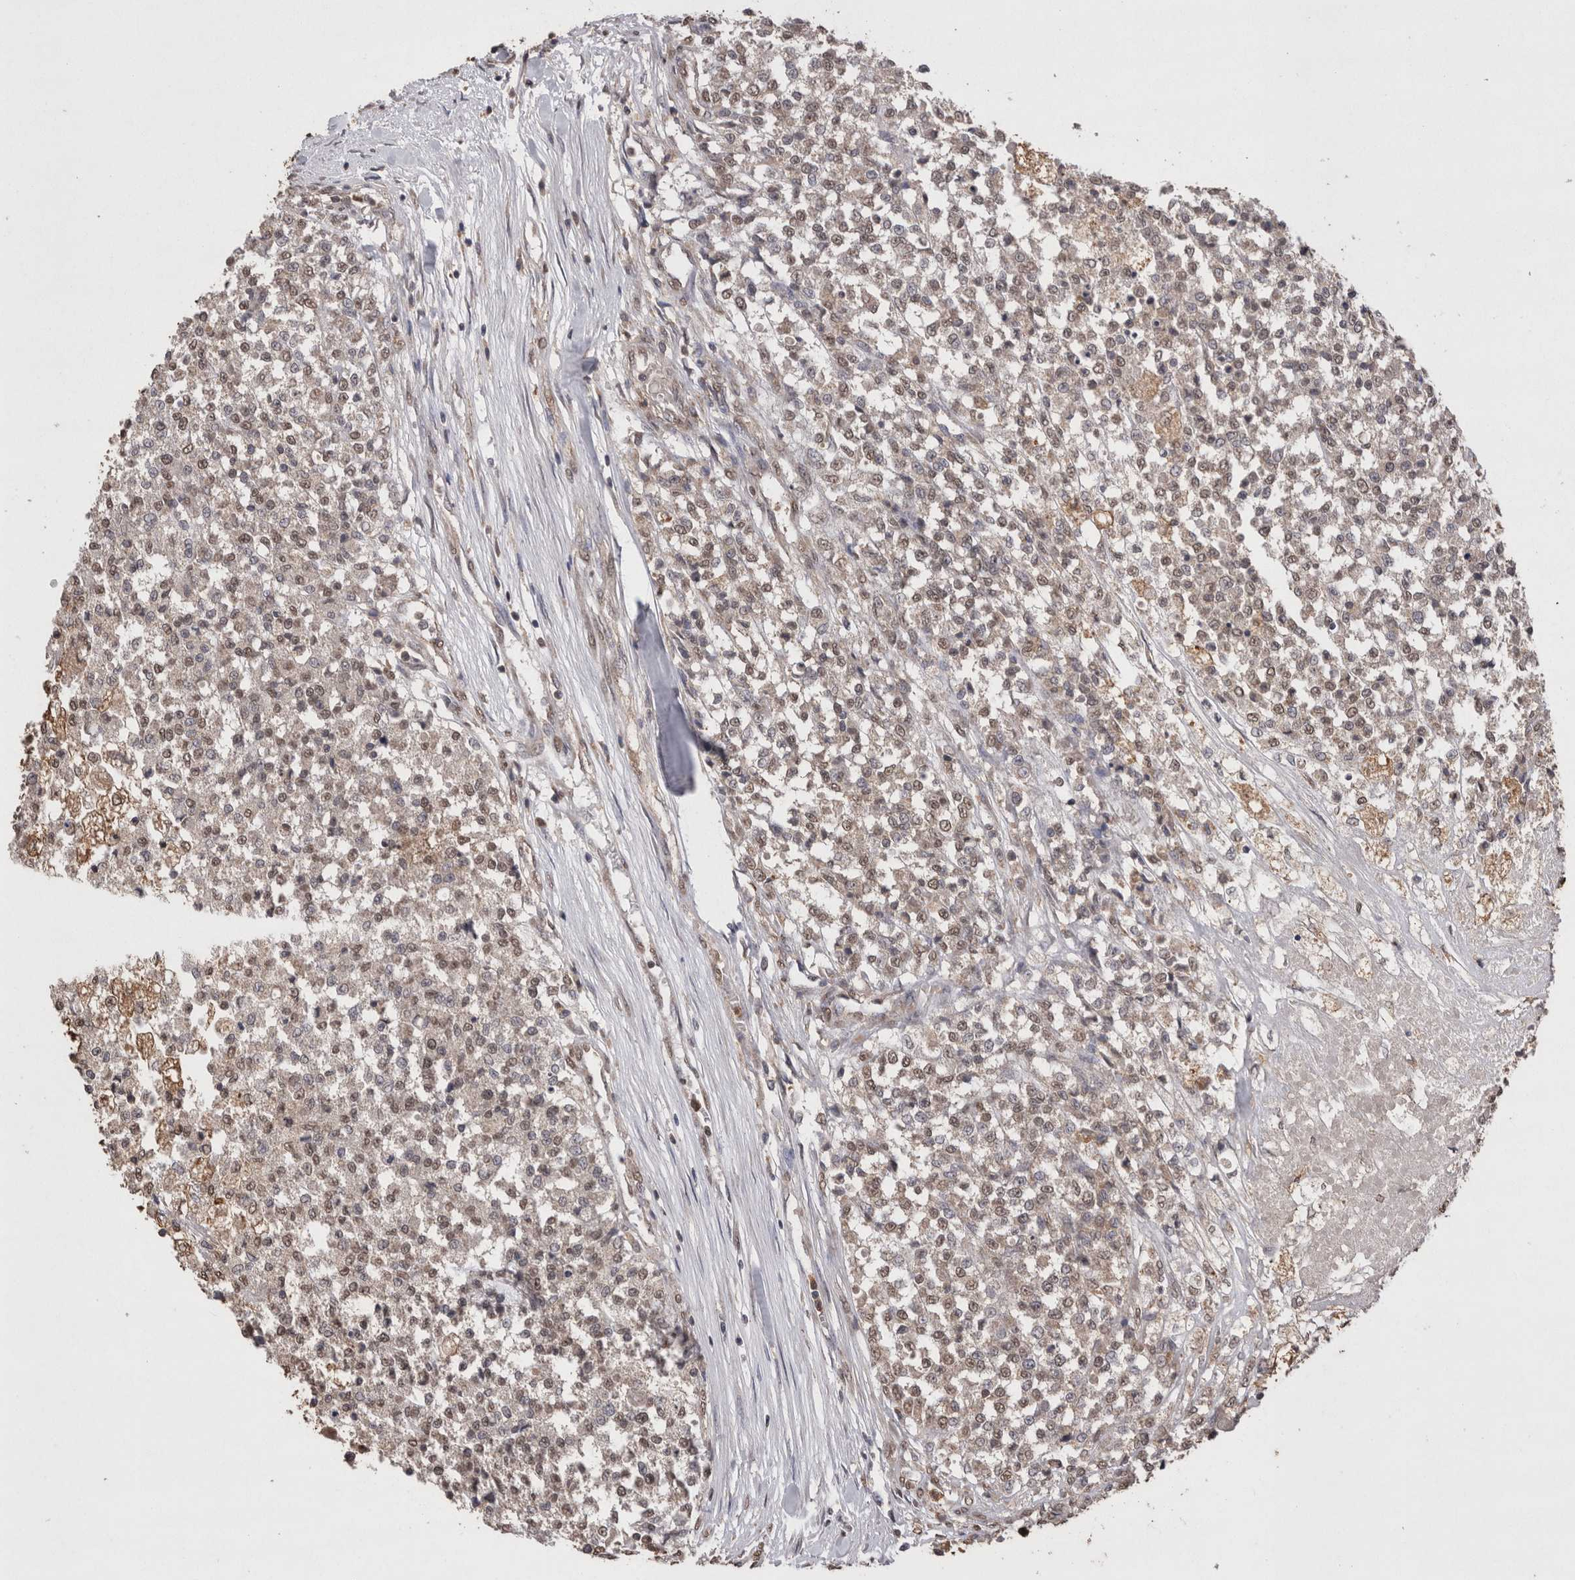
{"staining": {"intensity": "weak", "quantity": ">75%", "location": "nuclear"}, "tissue": "testis cancer", "cell_type": "Tumor cells", "image_type": "cancer", "snomed": [{"axis": "morphology", "description": "Seminoma, NOS"}, {"axis": "topography", "description": "Testis"}], "caption": "An image showing weak nuclear staining in approximately >75% of tumor cells in testis cancer (seminoma), as visualized by brown immunohistochemical staining.", "gene": "GRK5", "patient": {"sex": "male", "age": 59}}